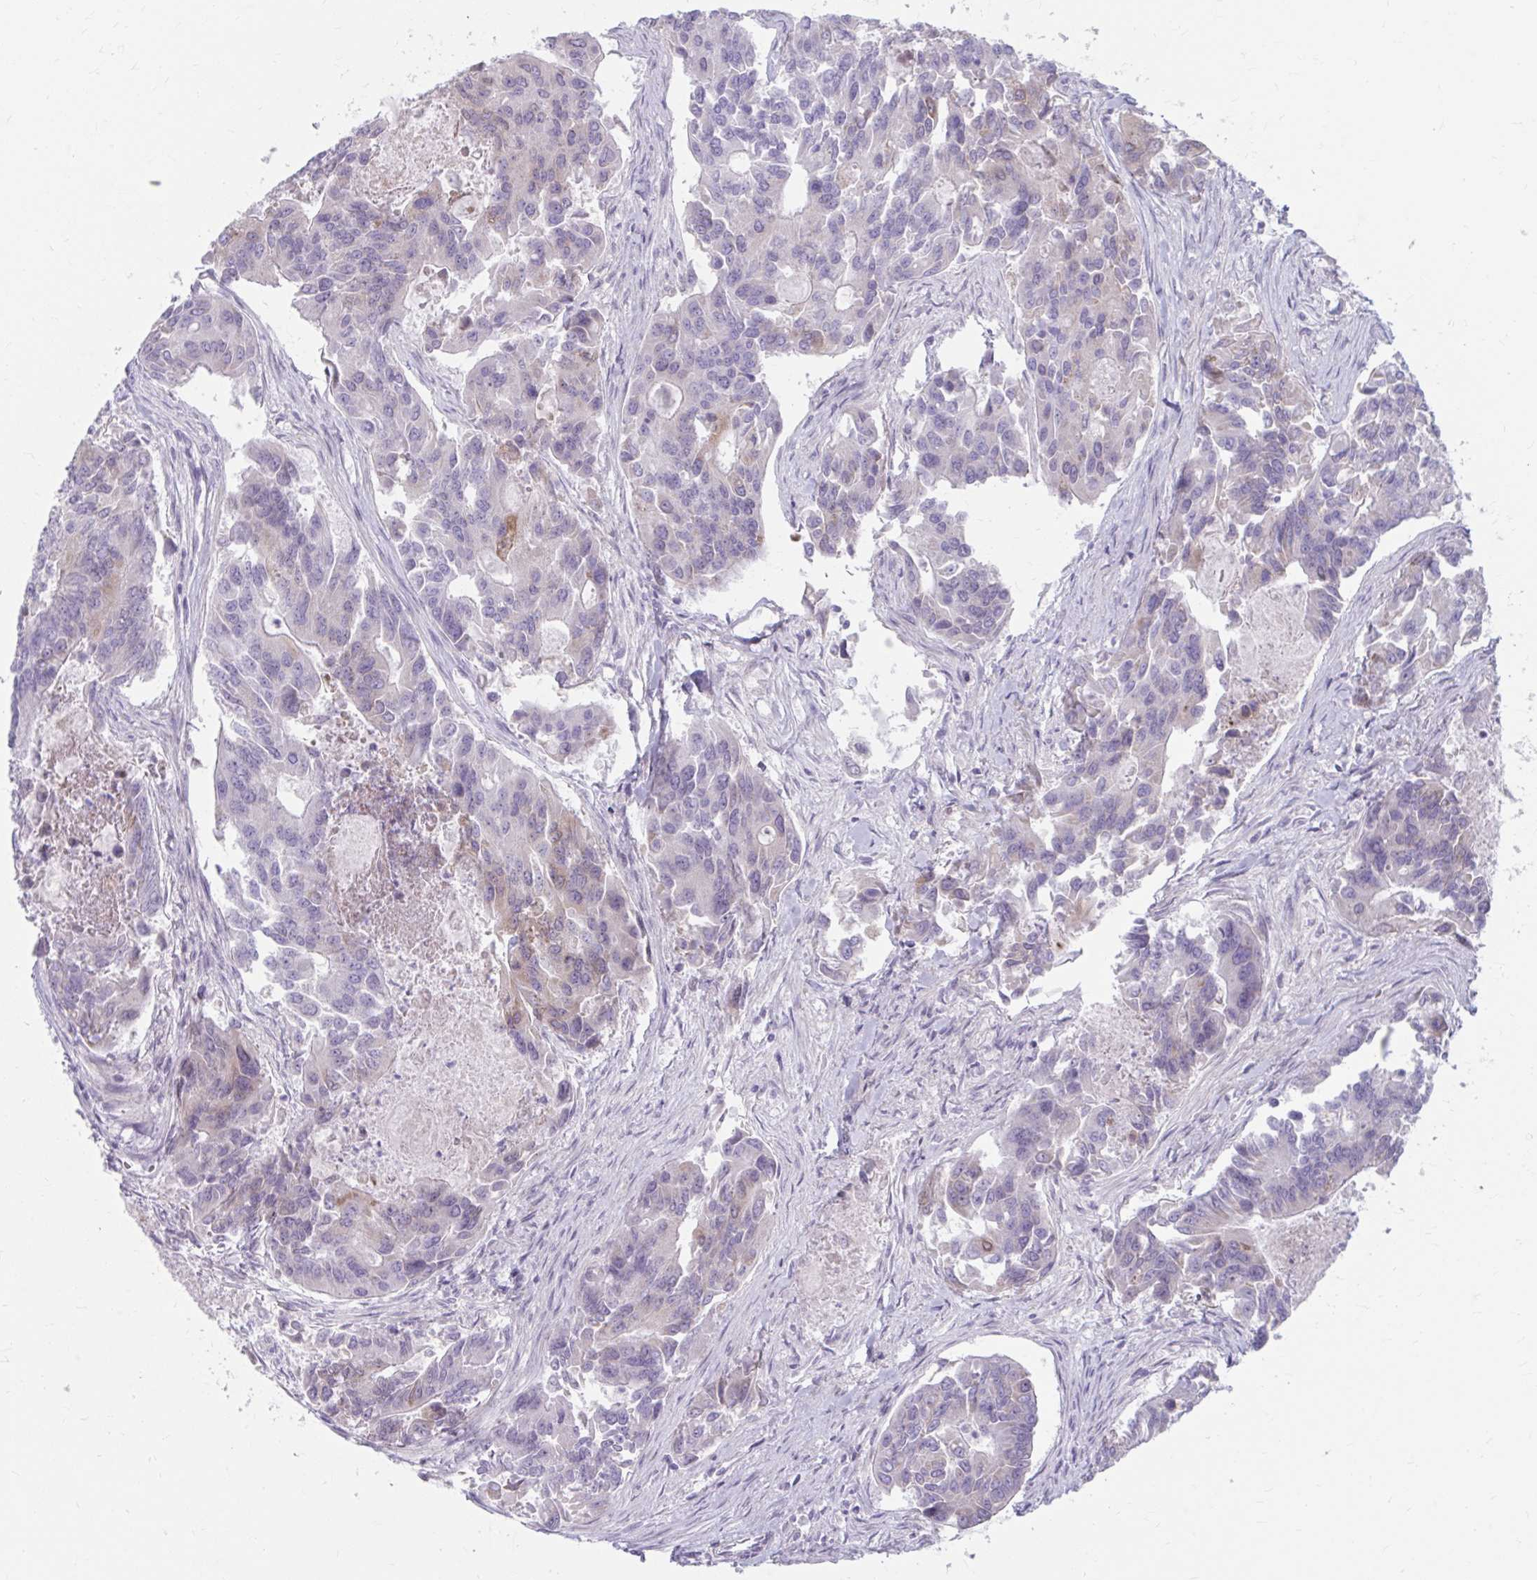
{"staining": {"intensity": "negative", "quantity": "none", "location": "none"}, "tissue": "colorectal cancer", "cell_type": "Tumor cells", "image_type": "cancer", "snomed": [{"axis": "morphology", "description": "Adenocarcinoma, NOS"}, {"axis": "topography", "description": "Colon"}], "caption": "A photomicrograph of human colorectal cancer (adenocarcinoma) is negative for staining in tumor cells. (DAB immunohistochemistry visualized using brightfield microscopy, high magnification).", "gene": "MSMO1", "patient": {"sex": "female", "age": 67}}